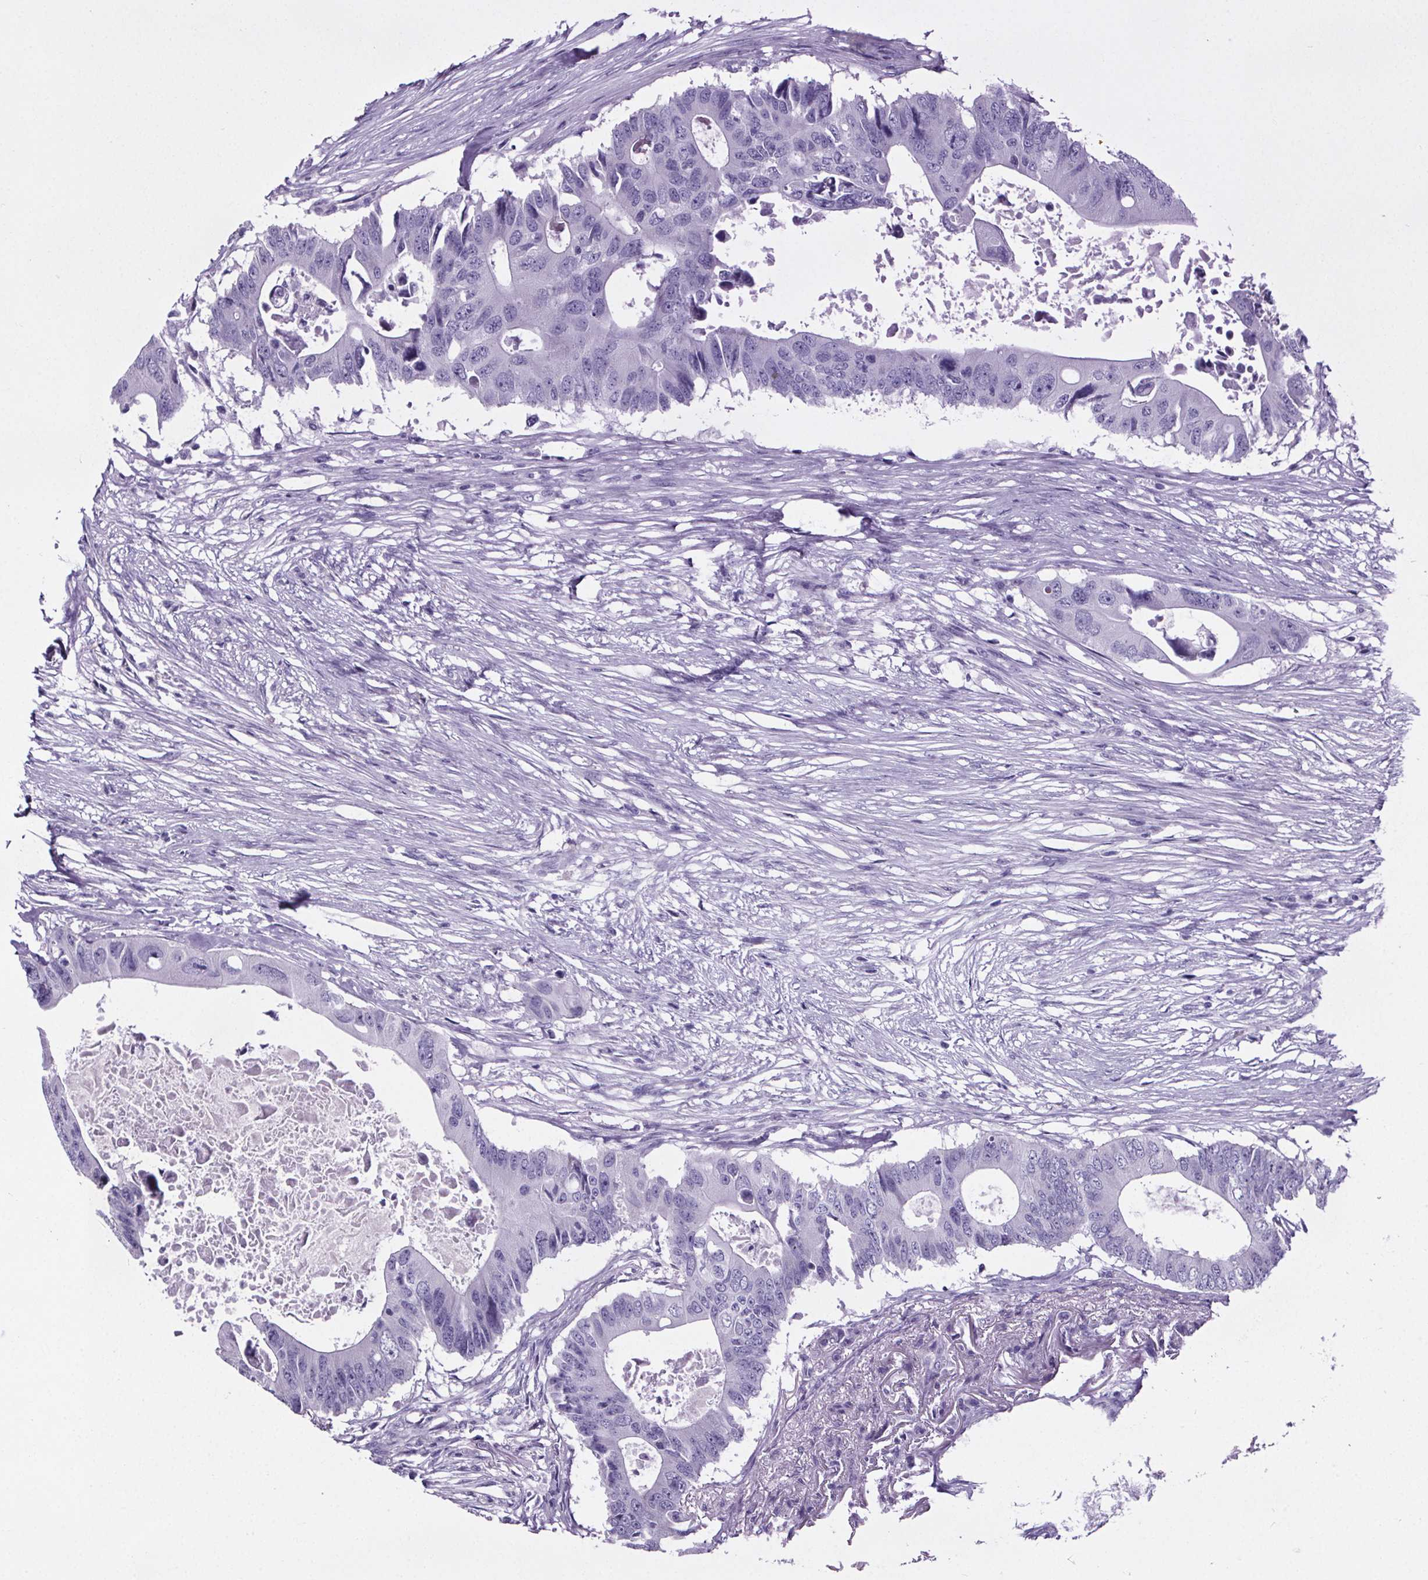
{"staining": {"intensity": "negative", "quantity": "none", "location": "none"}, "tissue": "colorectal cancer", "cell_type": "Tumor cells", "image_type": "cancer", "snomed": [{"axis": "morphology", "description": "Adenocarcinoma, NOS"}, {"axis": "topography", "description": "Colon"}], "caption": "Tumor cells are negative for protein expression in human adenocarcinoma (colorectal).", "gene": "CUBN", "patient": {"sex": "male", "age": 71}}